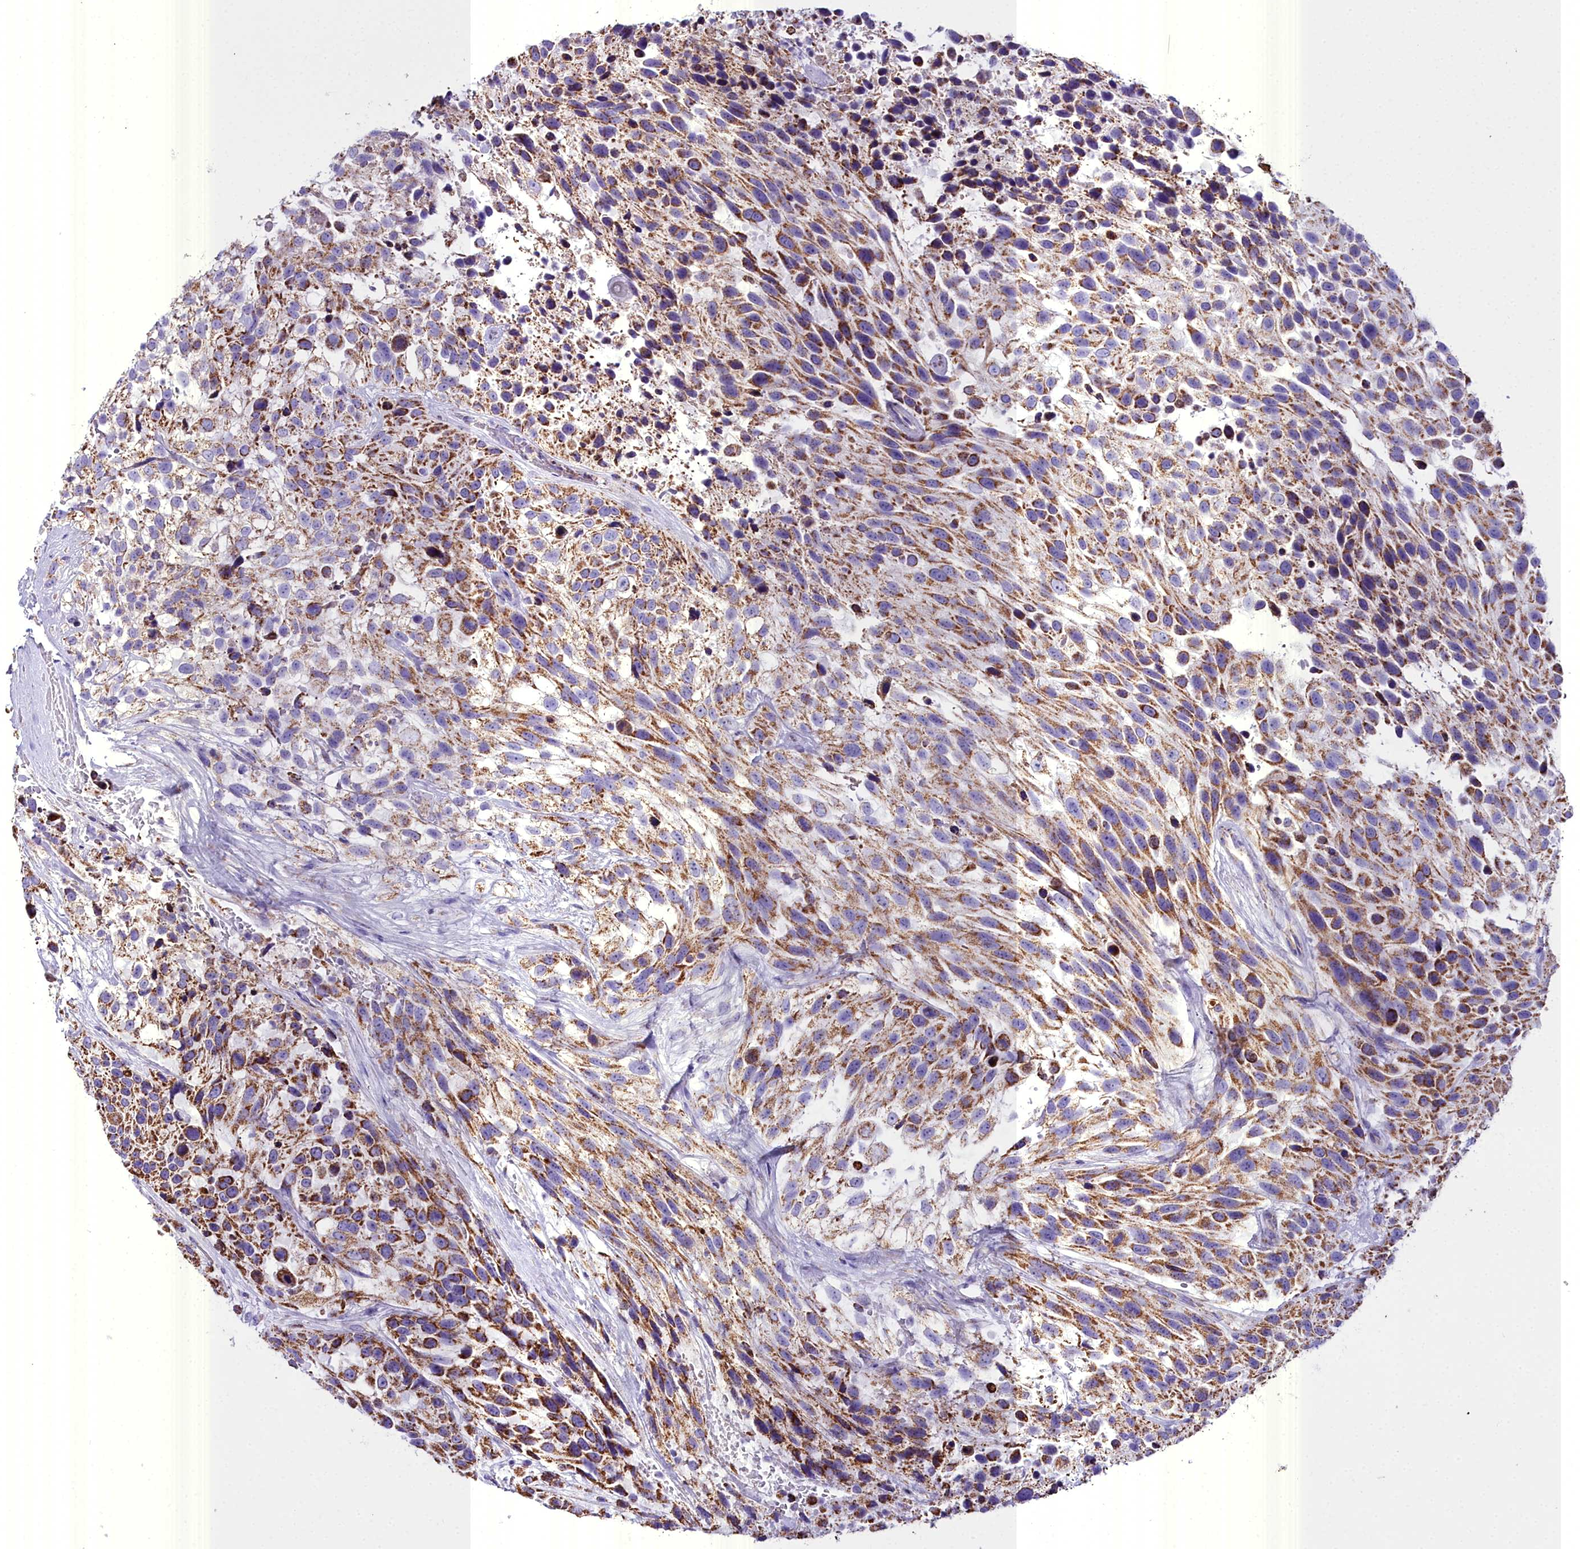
{"staining": {"intensity": "moderate", "quantity": ">75%", "location": "cytoplasmic/membranous"}, "tissue": "urothelial cancer", "cell_type": "Tumor cells", "image_type": "cancer", "snomed": [{"axis": "morphology", "description": "Urothelial carcinoma, High grade"}, {"axis": "topography", "description": "Urinary bladder"}], "caption": "Protein expression analysis of urothelial carcinoma (high-grade) reveals moderate cytoplasmic/membranous expression in approximately >75% of tumor cells.", "gene": "WDFY3", "patient": {"sex": "female", "age": 70}}